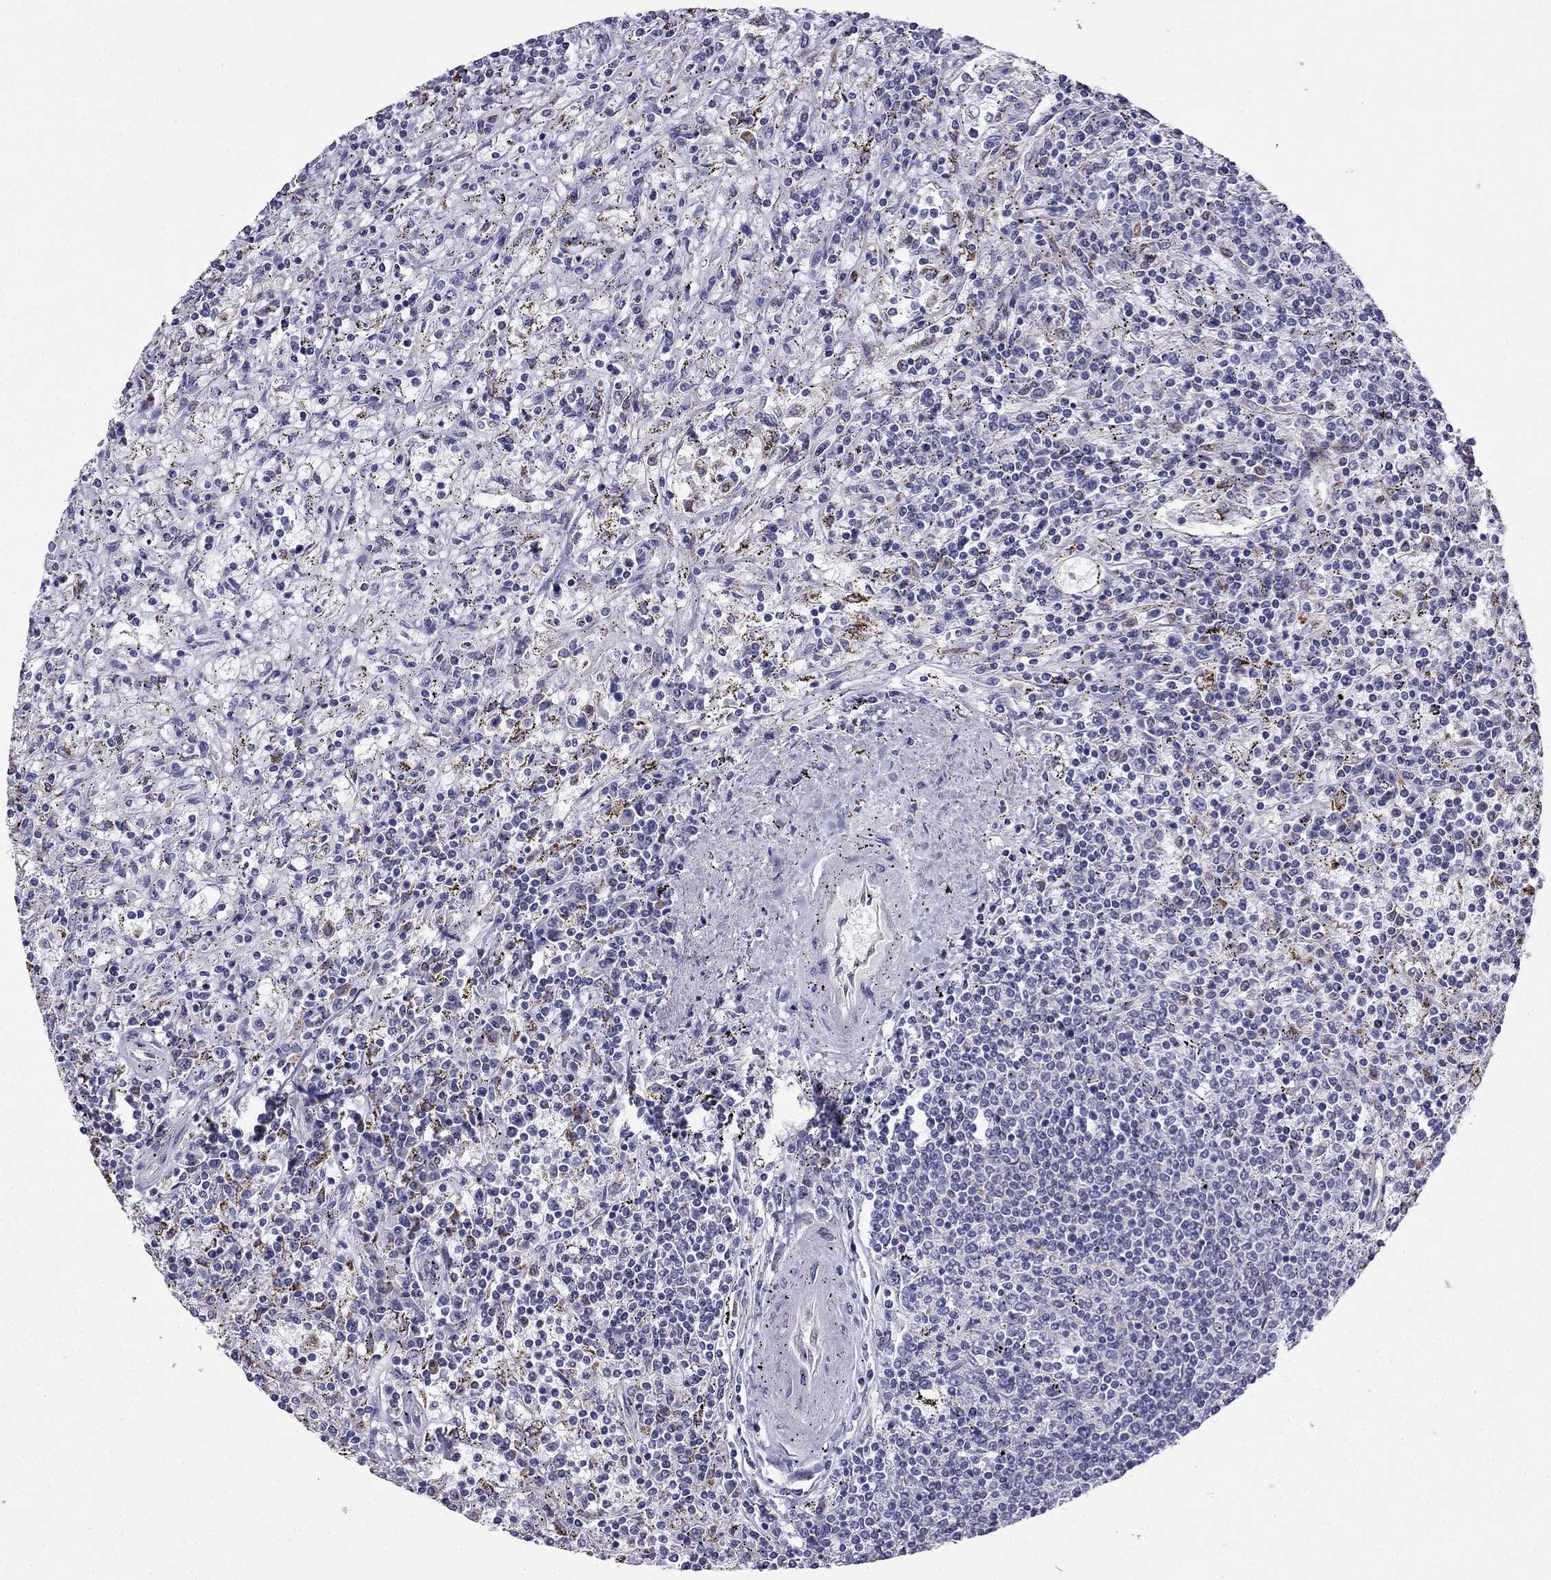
{"staining": {"intensity": "negative", "quantity": "none", "location": "none"}, "tissue": "lymphoma", "cell_type": "Tumor cells", "image_type": "cancer", "snomed": [{"axis": "morphology", "description": "Malignant lymphoma, non-Hodgkin's type, Low grade"}, {"axis": "topography", "description": "Spleen"}], "caption": "High magnification brightfield microscopy of low-grade malignant lymphoma, non-Hodgkin's type stained with DAB (3,3'-diaminobenzidine) (brown) and counterstained with hematoxylin (blue): tumor cells show no significant expression. (DAB IHC with hematoxylin counter stain).", "gene": "GNAL", "patient": {"sex": "male", "age": 62}}